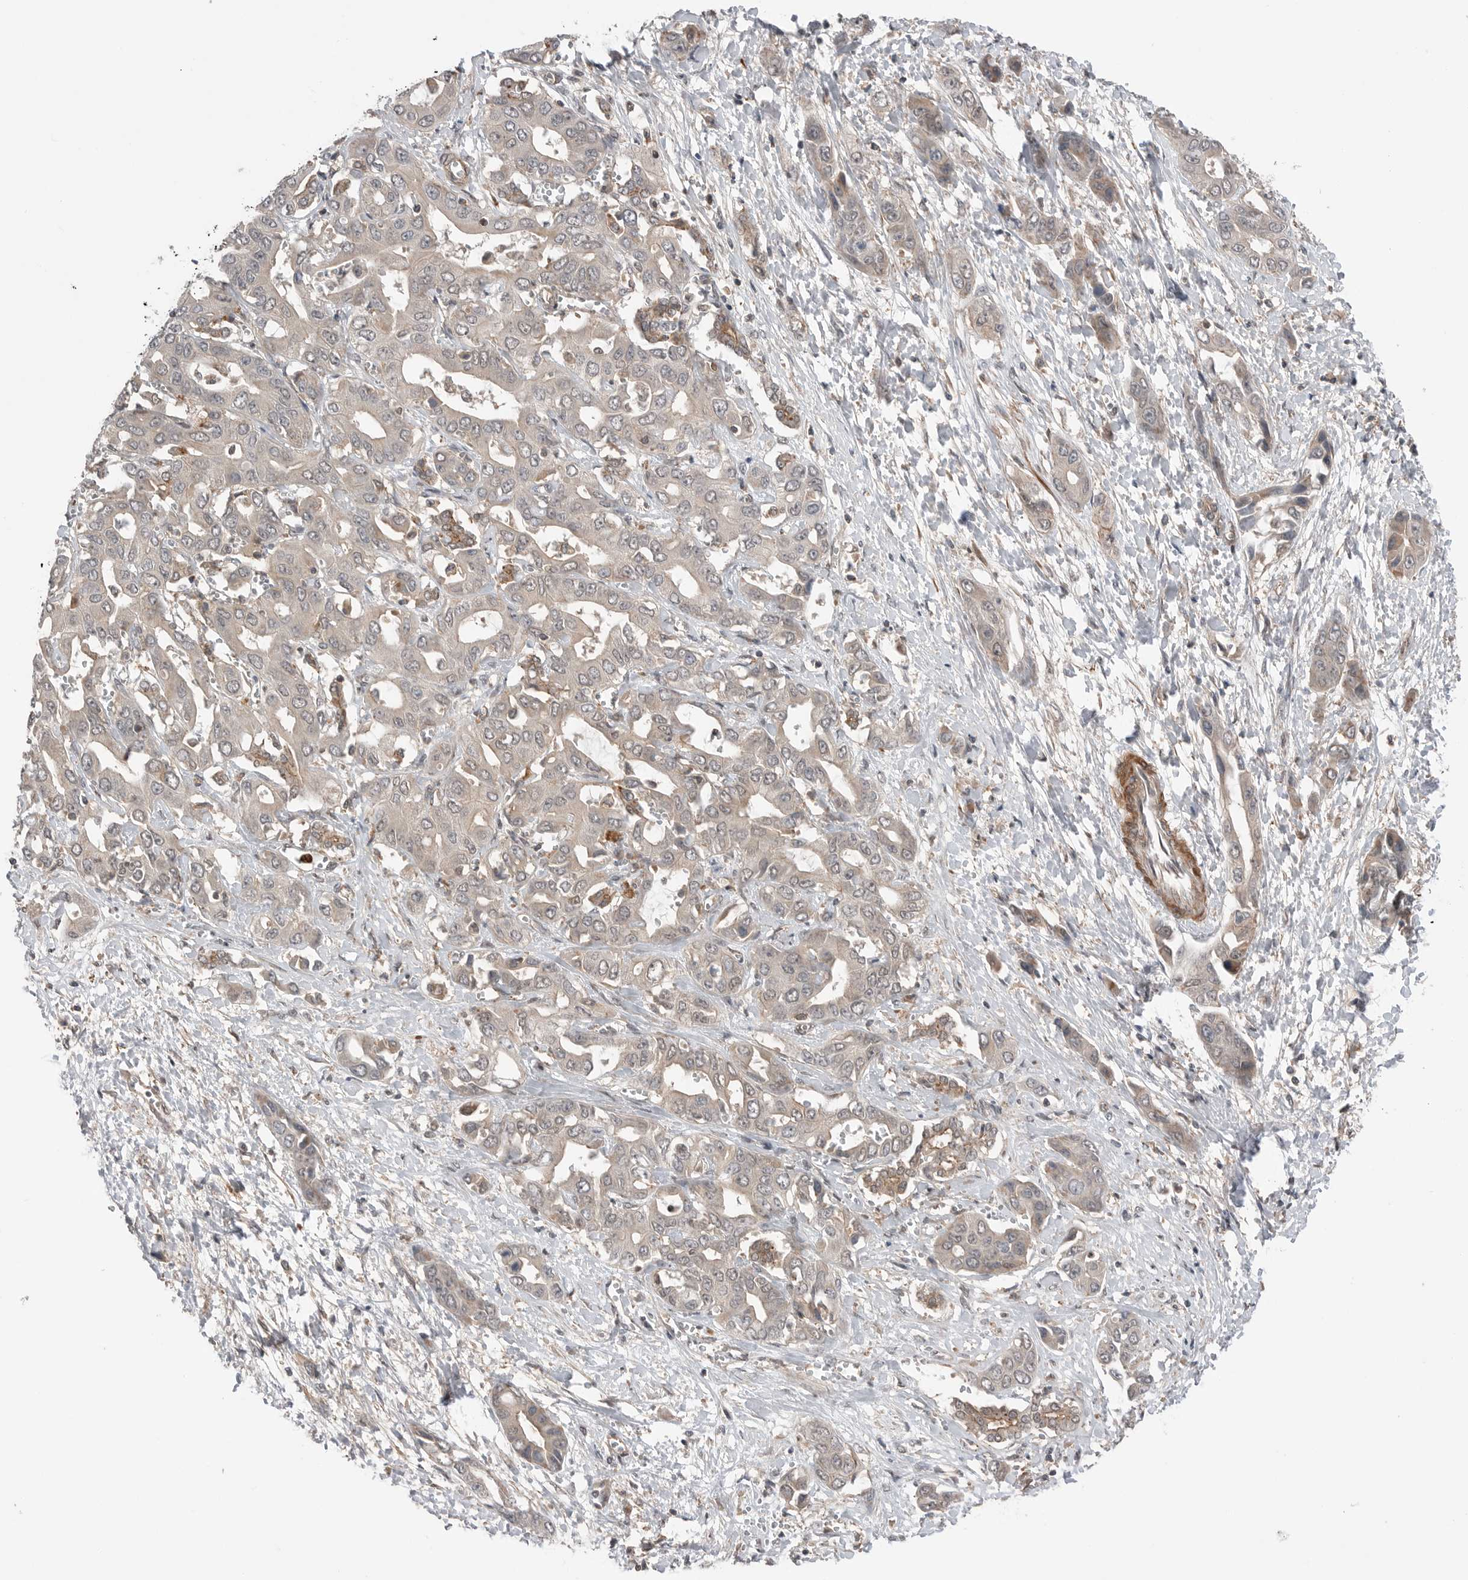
{"staining": {"intensity": "negative", "quantity": "none", "location": "none"}, "tissue": "liver cancer", "cell_type": "Tumor cells", "image_type": "cancer", "snomed": [{"axis": "morphology", "description": "Cholangiocarcinoma"}, {"axis": "topography", "description": "Liver"}], "caption": "This is a micrograph of immunohistochemistry (IHC) staining of cholangiocarcinoma (liver), which shows no positivity in tumor cells. Brightfield microscopy of IHC stained with DAB (brown) and hematoxylin (blue), captured at high magnification.", "gene": "PEAK1", "patient": {"sex": "female", "age": 52}}